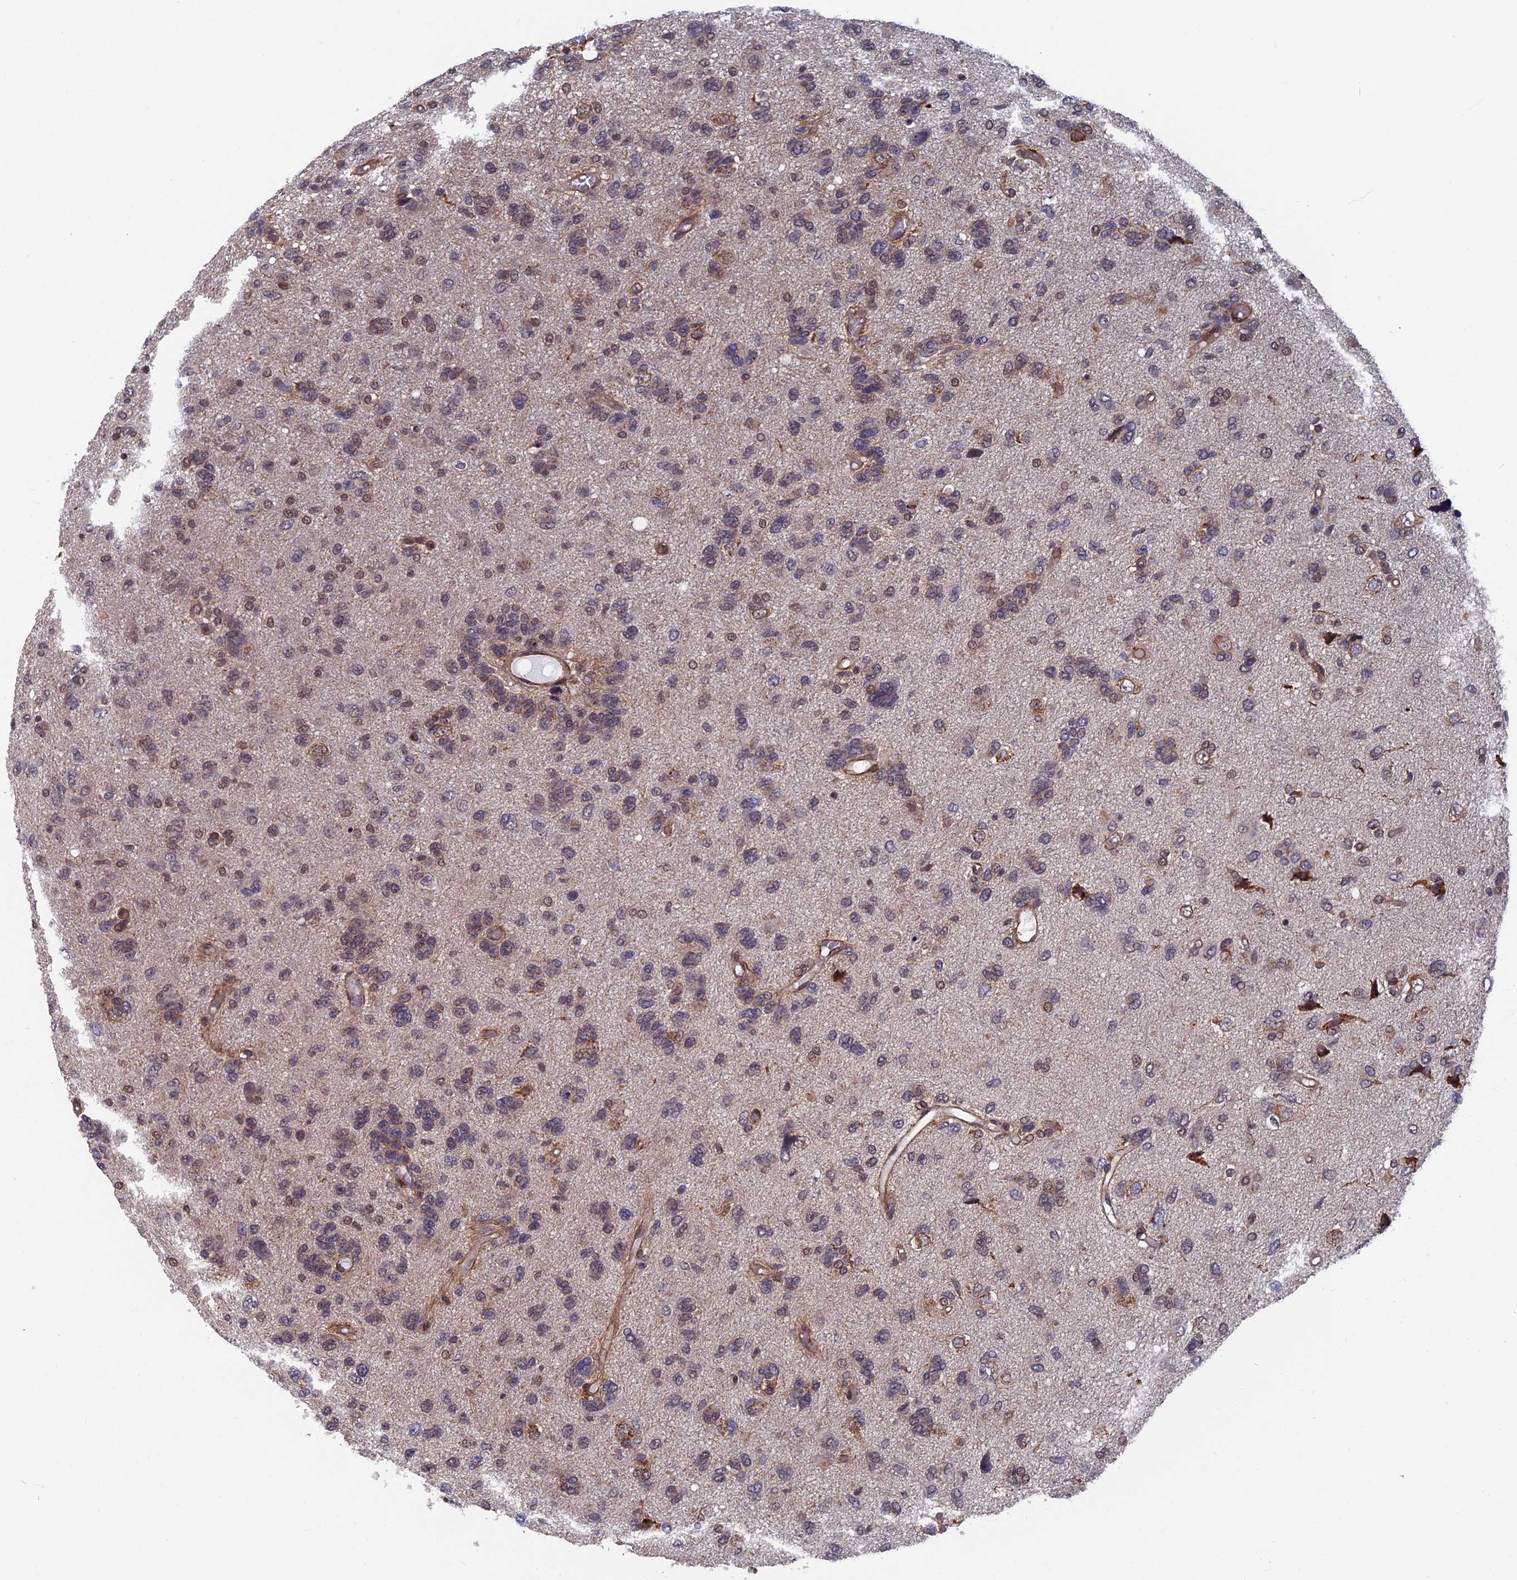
{"staining": {"intensity": "moderate", "quantity": "<25%", "location": "cytoplasmic/membranous"}, "tissue": "glioma", "cell_type": "Tumor cells", "image_type": "cancer", "snomed": [{"axis": "morphology", "description": "Glioma, malignant, High grade"}, {"axis": "topography", "description": "Brain"}], "caption": "A histopathology image showing moderate cytoplasmic/membranous positivity in about <25% of tumor cells in glioma, as visualized by brown immunohistochemical staining.", "gene": "CTDP1", "patient": {"sex": "female", "age": 59}}